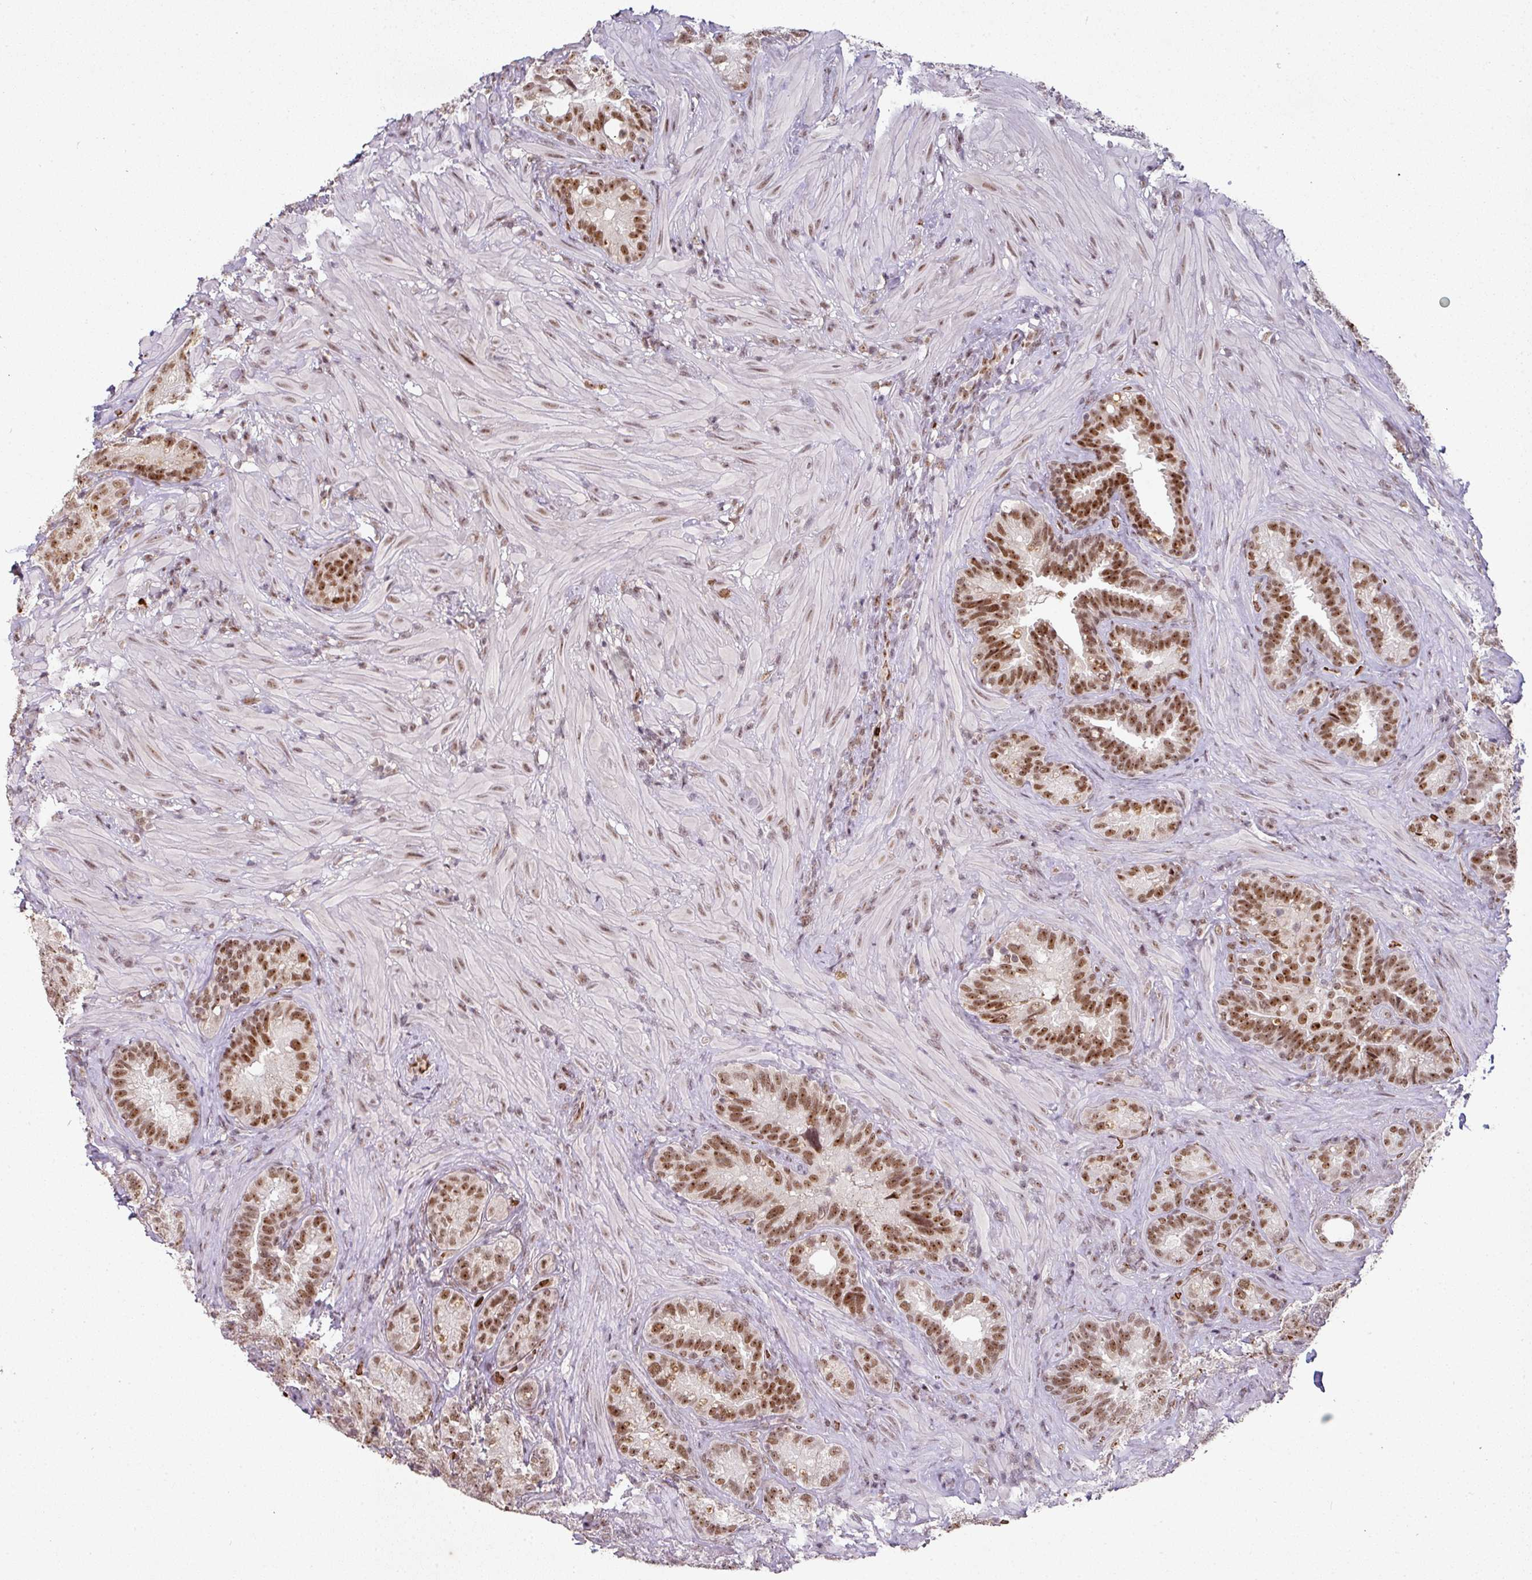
{"staining": {"intensity": "moderate", "quantity": ">75%", "location": "nuclear"}, "tissue": "seminal vesicle", "cell_type": "Glandular cells", "image_type": "normal", "snomed": [{"axis": "morphology", "description": "Normal tissue, NOS"}, {"axis": "topography", "description": "Seminal veicle"}], "caption": "This is a photomicrograph of immunohistochemistry staining of benign seminal vesicle, which shows moderate expression in the nuclear of glandular cells.", "gene": "NEIL1", "patient": {"sex": "male", "age": 68}}